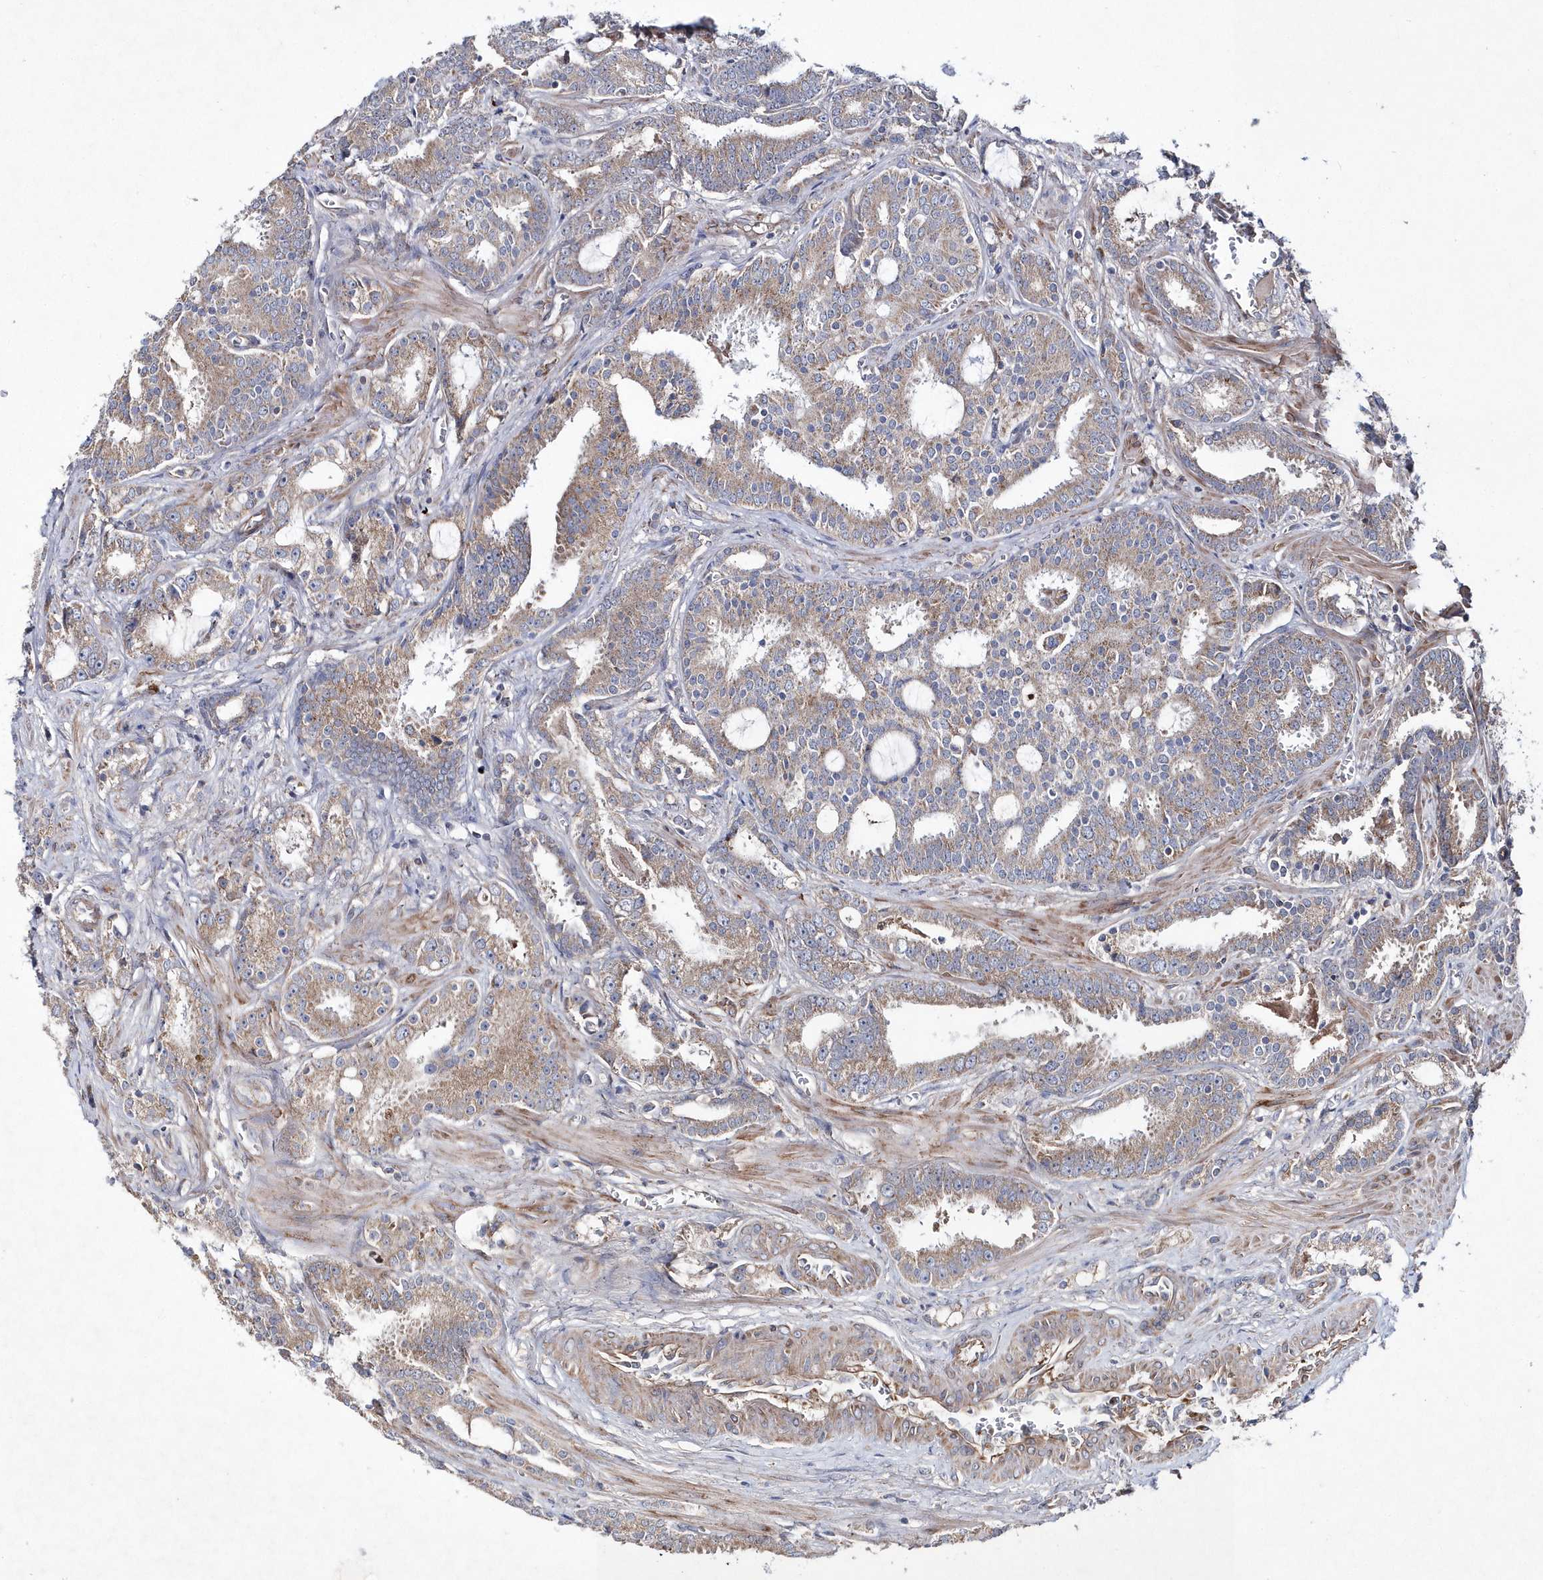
{"staining": {"intensity": "moderate", "quantity": ">75%", "location": "cytoplasmic/membranous"}, "tissue": "prostate cancer", "cell_type": "Tumor cells", "image_type": "cancer", "snomed": [{"axis": "morphology", "description": "Adenocarcinoma, High grade"}, {"axis": "topography", "description": "Prostate and seminal vesicle, NOS"}], "caption": "Tumor cells display medium levels of moderate cytoplasmic/membranous positivity in about >75% of cells in human prostate cancer.", "gene": "METTL8", "patient": {"sex": "male", "age": 67}}